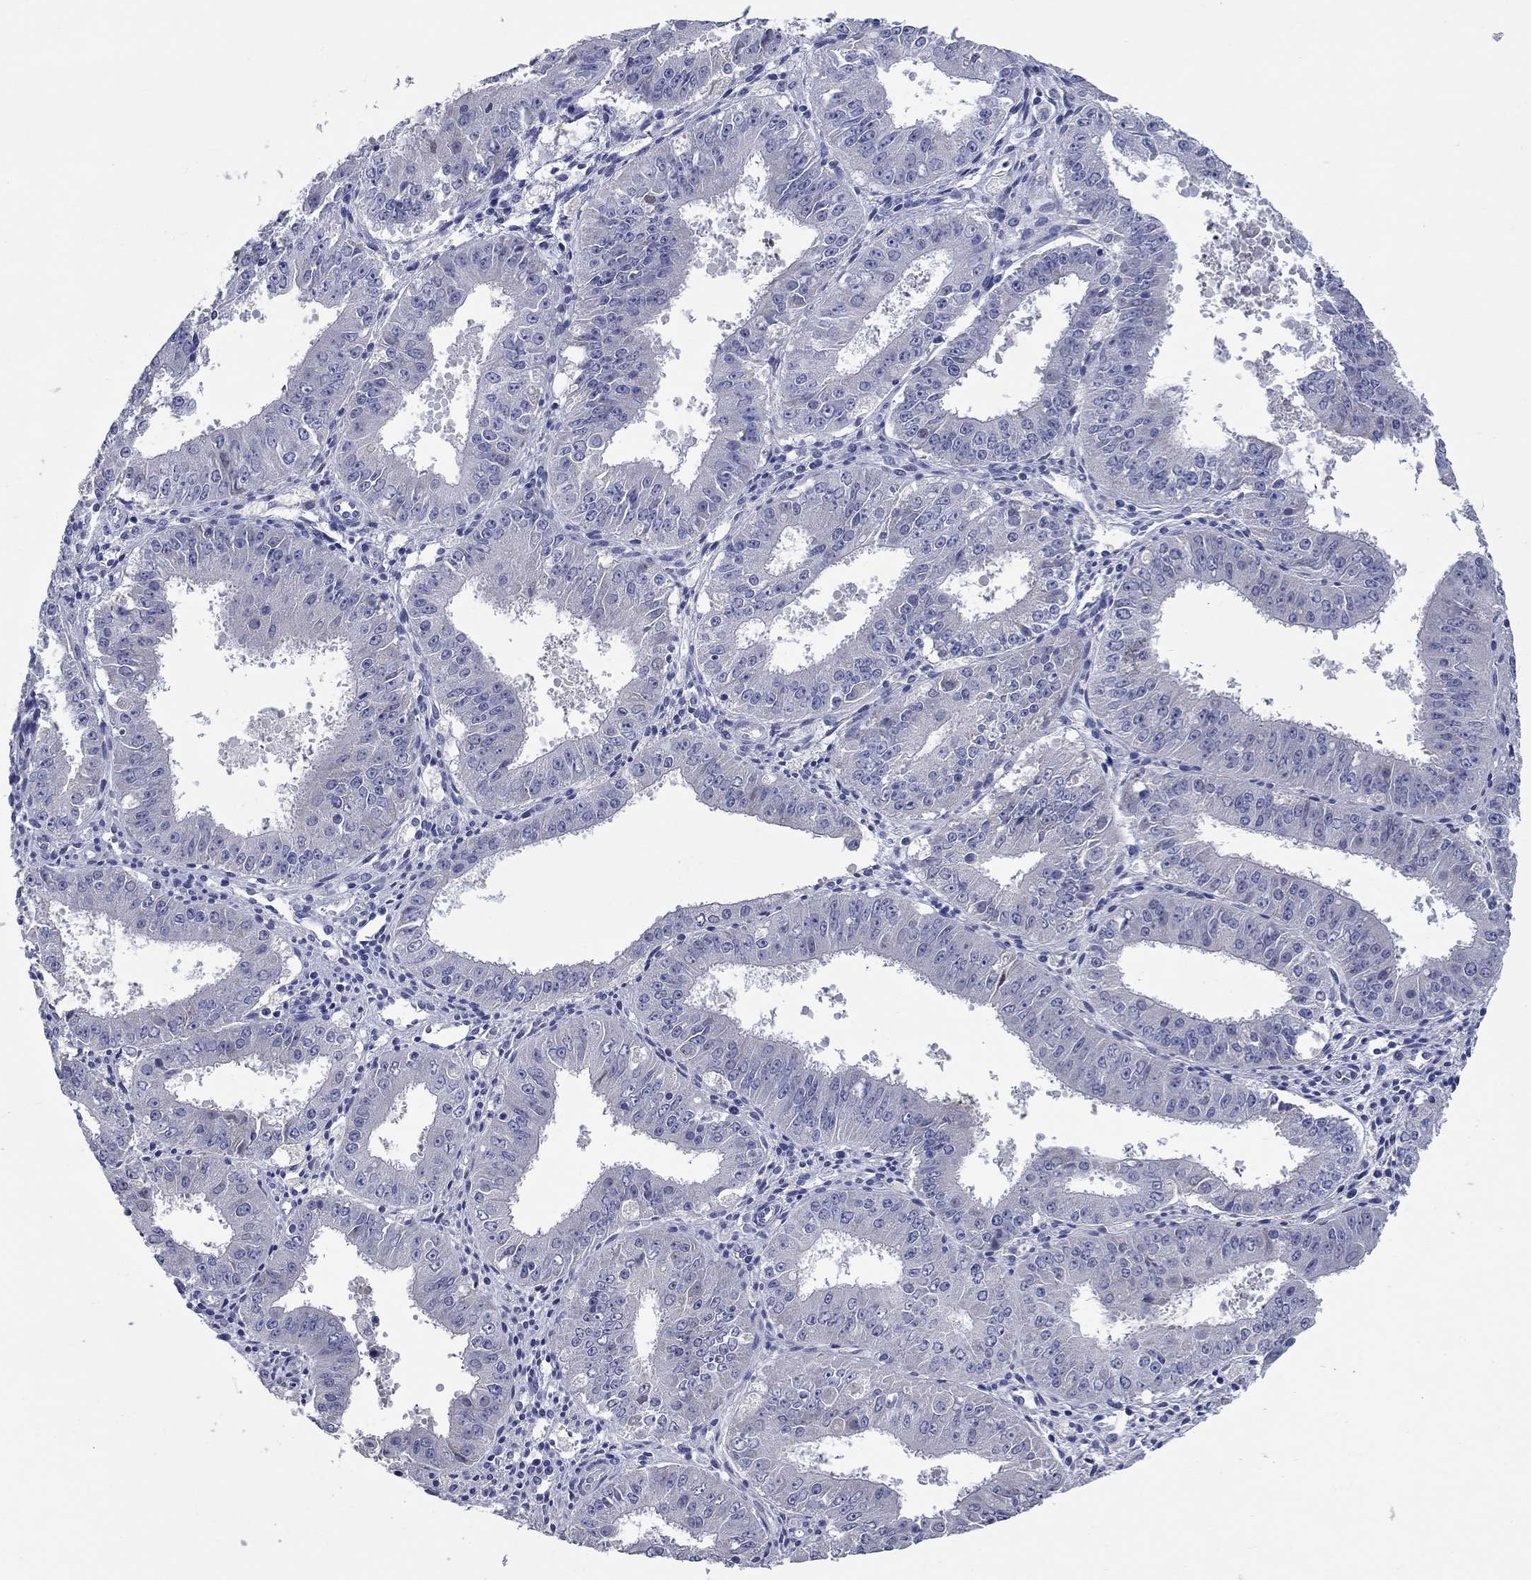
{"staining": {"intensity": "negative", "quantity": "none", "location": "none"}, "tissue": "ovarian cancer", "cell_type": "Tumor cells", "image_type": "cancer", "snomed": [{"axis": "morphology", "description": "Carcinoma, endometroid"}, {"axis": "topography", "description": "Ovary"}], "caption": "An IHC photomicrograph of ovarian cancer (endometroid carcinoma) is shown. There is no staining in tumor cells of ovarian cancer (endometroid carcinoma). (Stains: DAB immunohistochemistry with hematoxylin counter stain, Microscopy: brightfield microscopy at high magnification).", "gene": "UNC119B", "patient": {"sex": "female", "age": 42}}